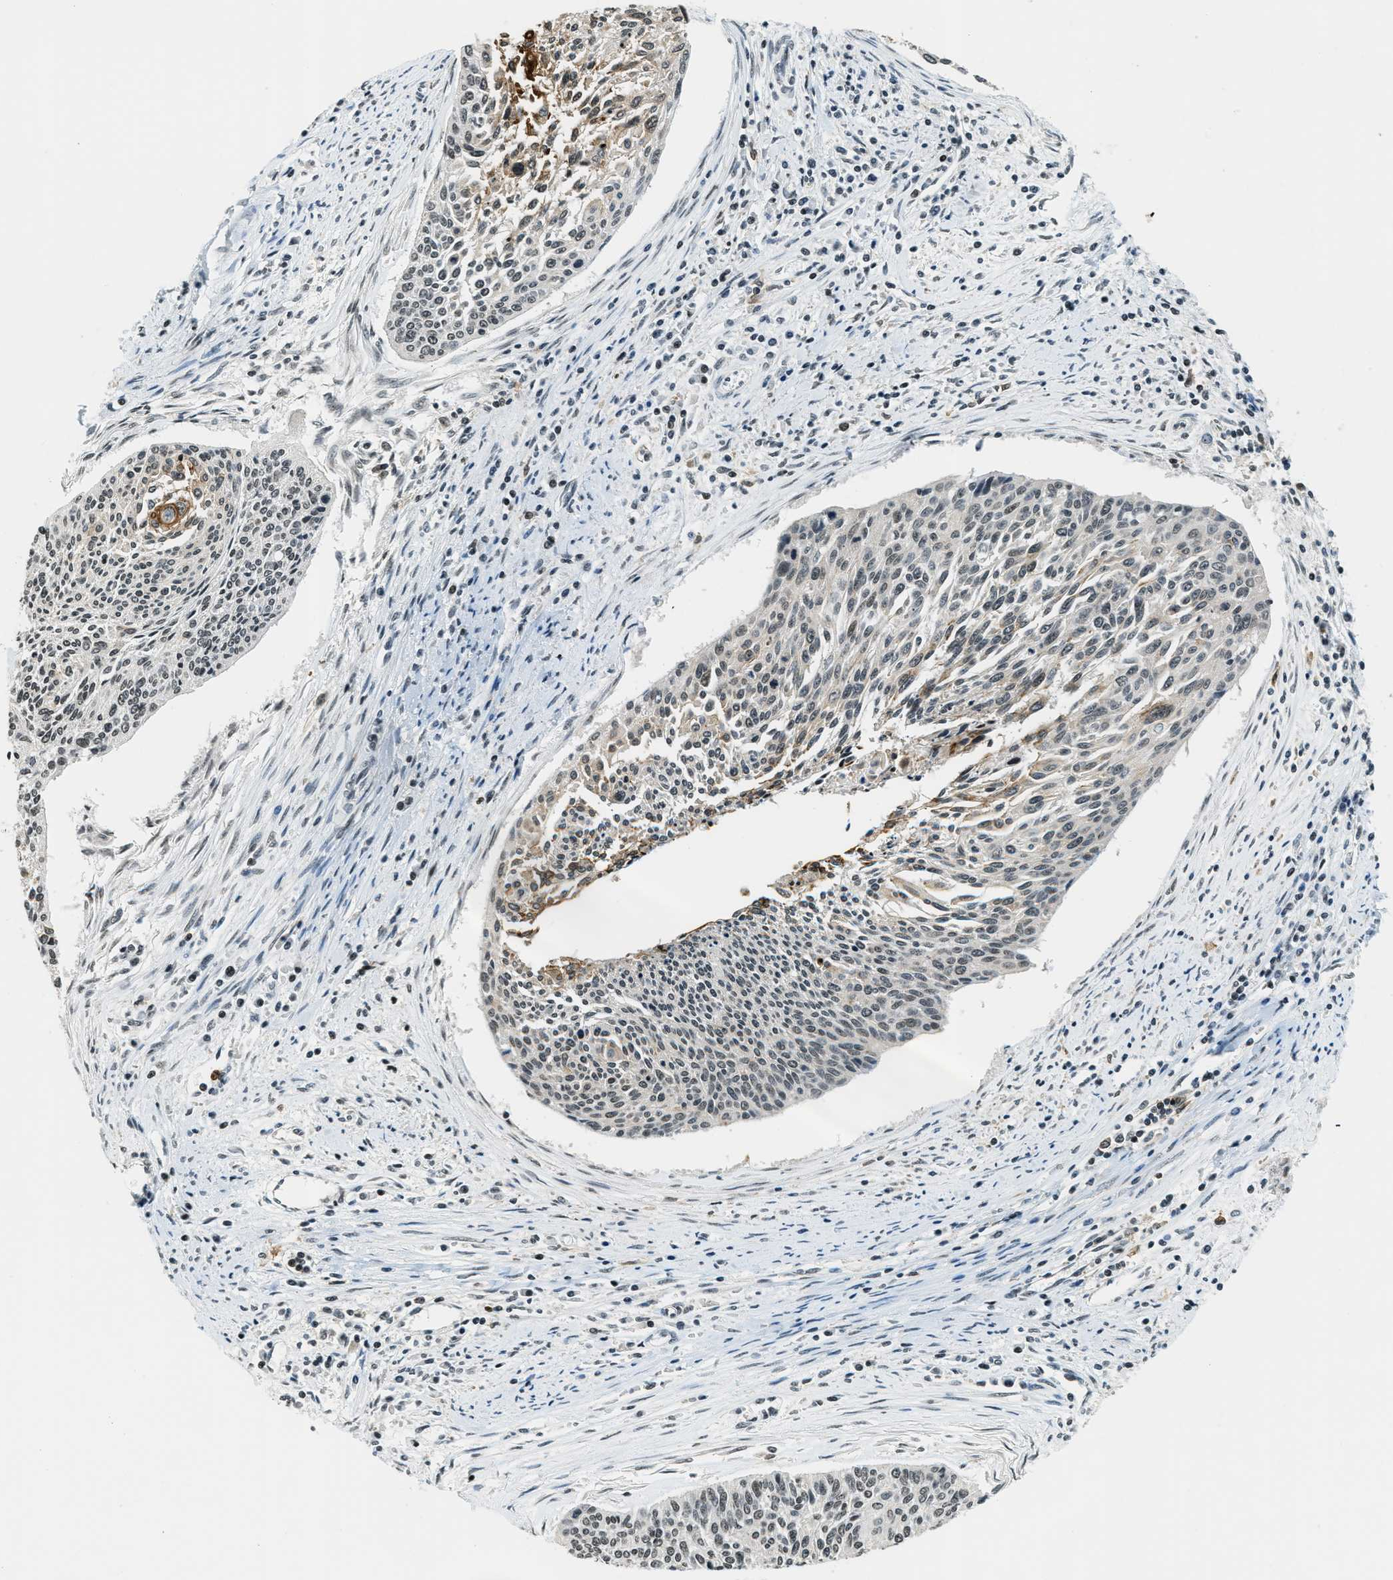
{"staining": {"intensity": "weak", "quantity": "25%-75%", "location": "nuclear"}, "tissue": "cervical cancer", "cell_type": "Tumor cells", "image_type": "cancer", "snomed": [{"axis": "morphology", "description": "Squamous cell carcinoma, NOS"}, {"axis": "topography", "description": "Cervix"}], "caption": "Immunohistochemical staining of human cervical squamous cell carcinoma demonstrates low levels of weak nuclear staining in about 25%-75% of tumor cells. (IHC, brightfield microscopy, high magnification).", "gene": "RAB11FIP1", "patient": {"sex": "female", "age": 55}}